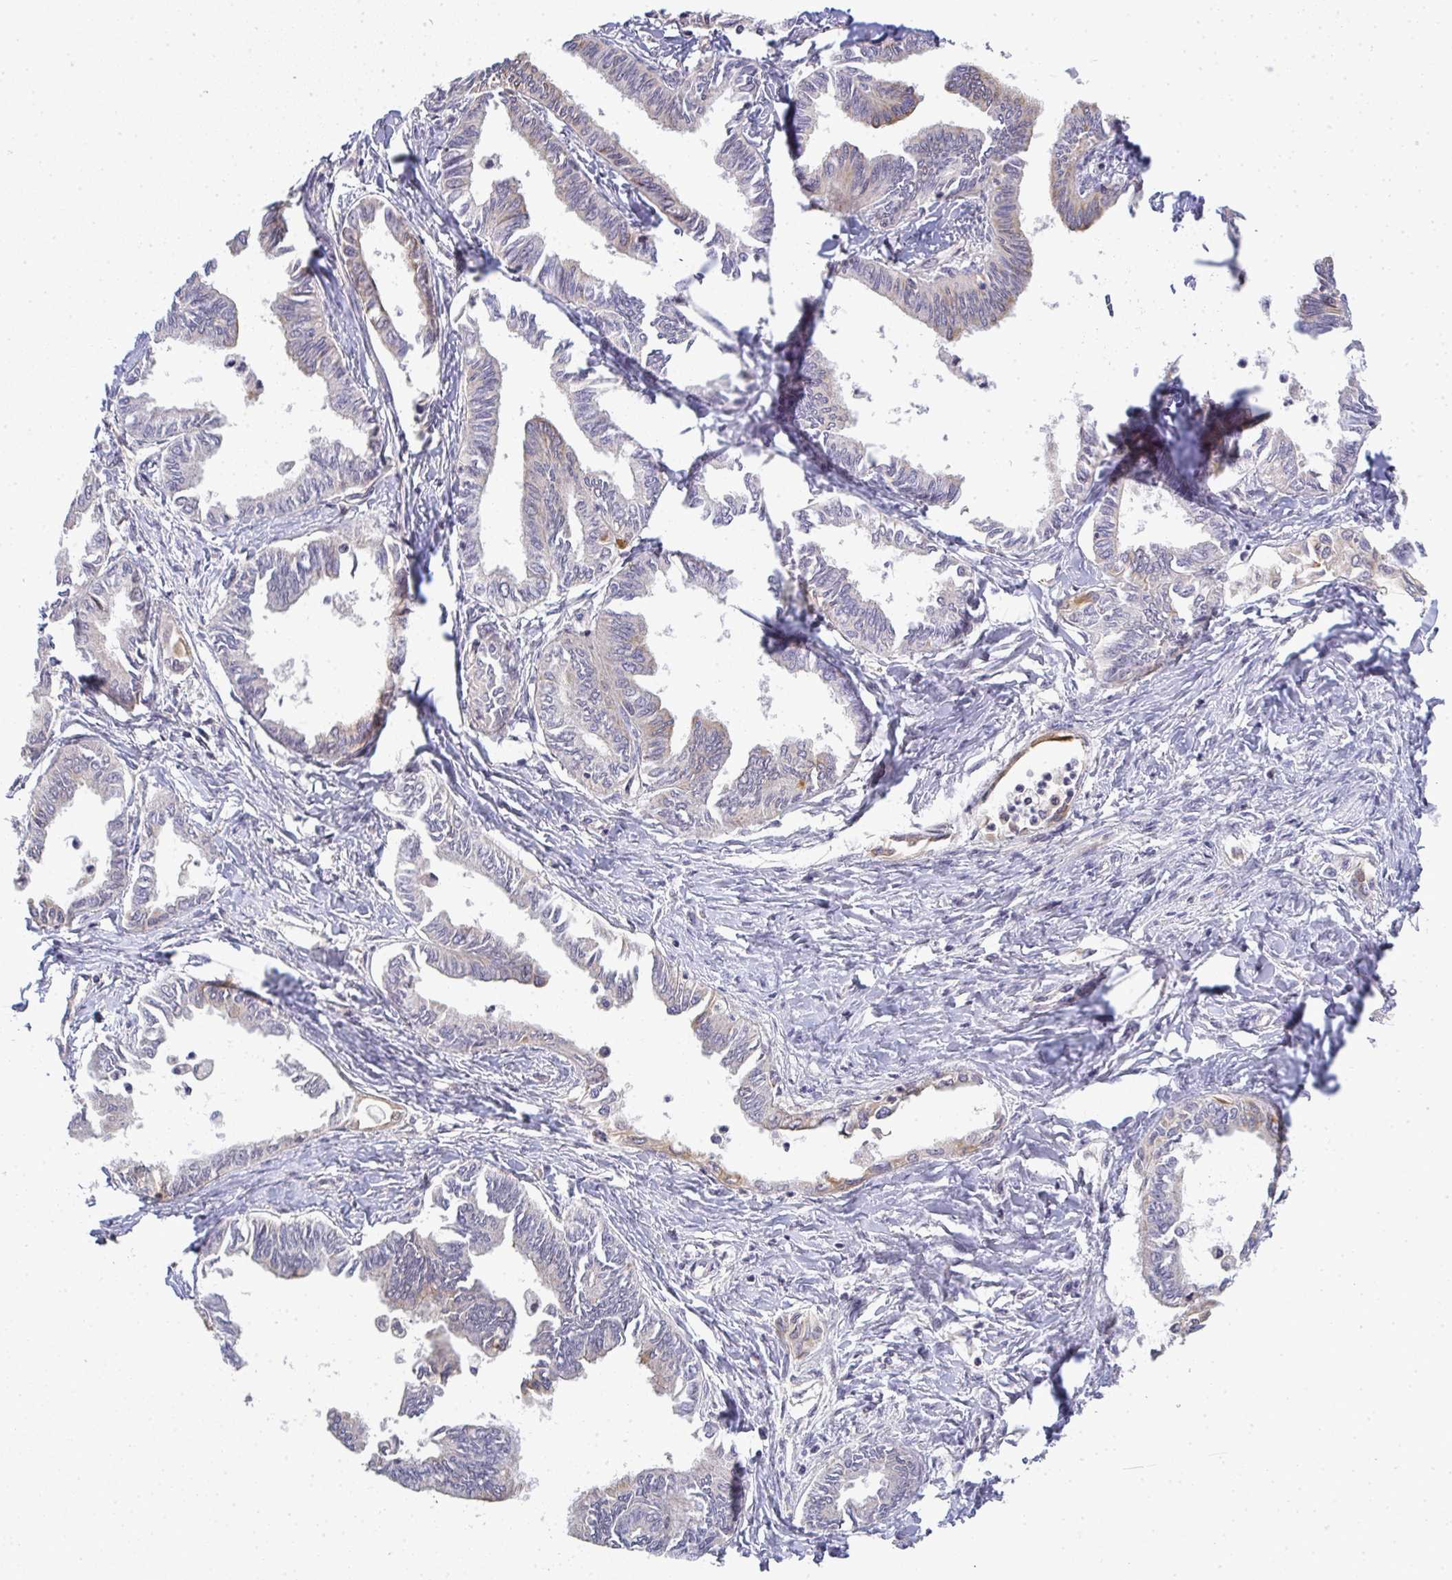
{"staining": {"intensity": "weak", "quantity": "<25%", "location": "cytoplasmic/membranous"}, "tissue": "ovarian cancer", "cell_type": "Tumor cells", "image_type": "cancer", "snomed": [{"axis": "morphology", "description": "Carcinoma, endometroid"}, {"axis": "topography", "description": "Ovary"}], "caption": "DAB immunohistochemical staining of human ovarian cancer reveals no significant staining in tumor cells. Brightfield microscopy of IHC stained with DAB (3,3'-diaminobenzidine) (brown) and hematoxylin (blue), captured at high magnification.", "gene": "EEF1AKMT1", "patient": {"sex": "female", "age": 70}}